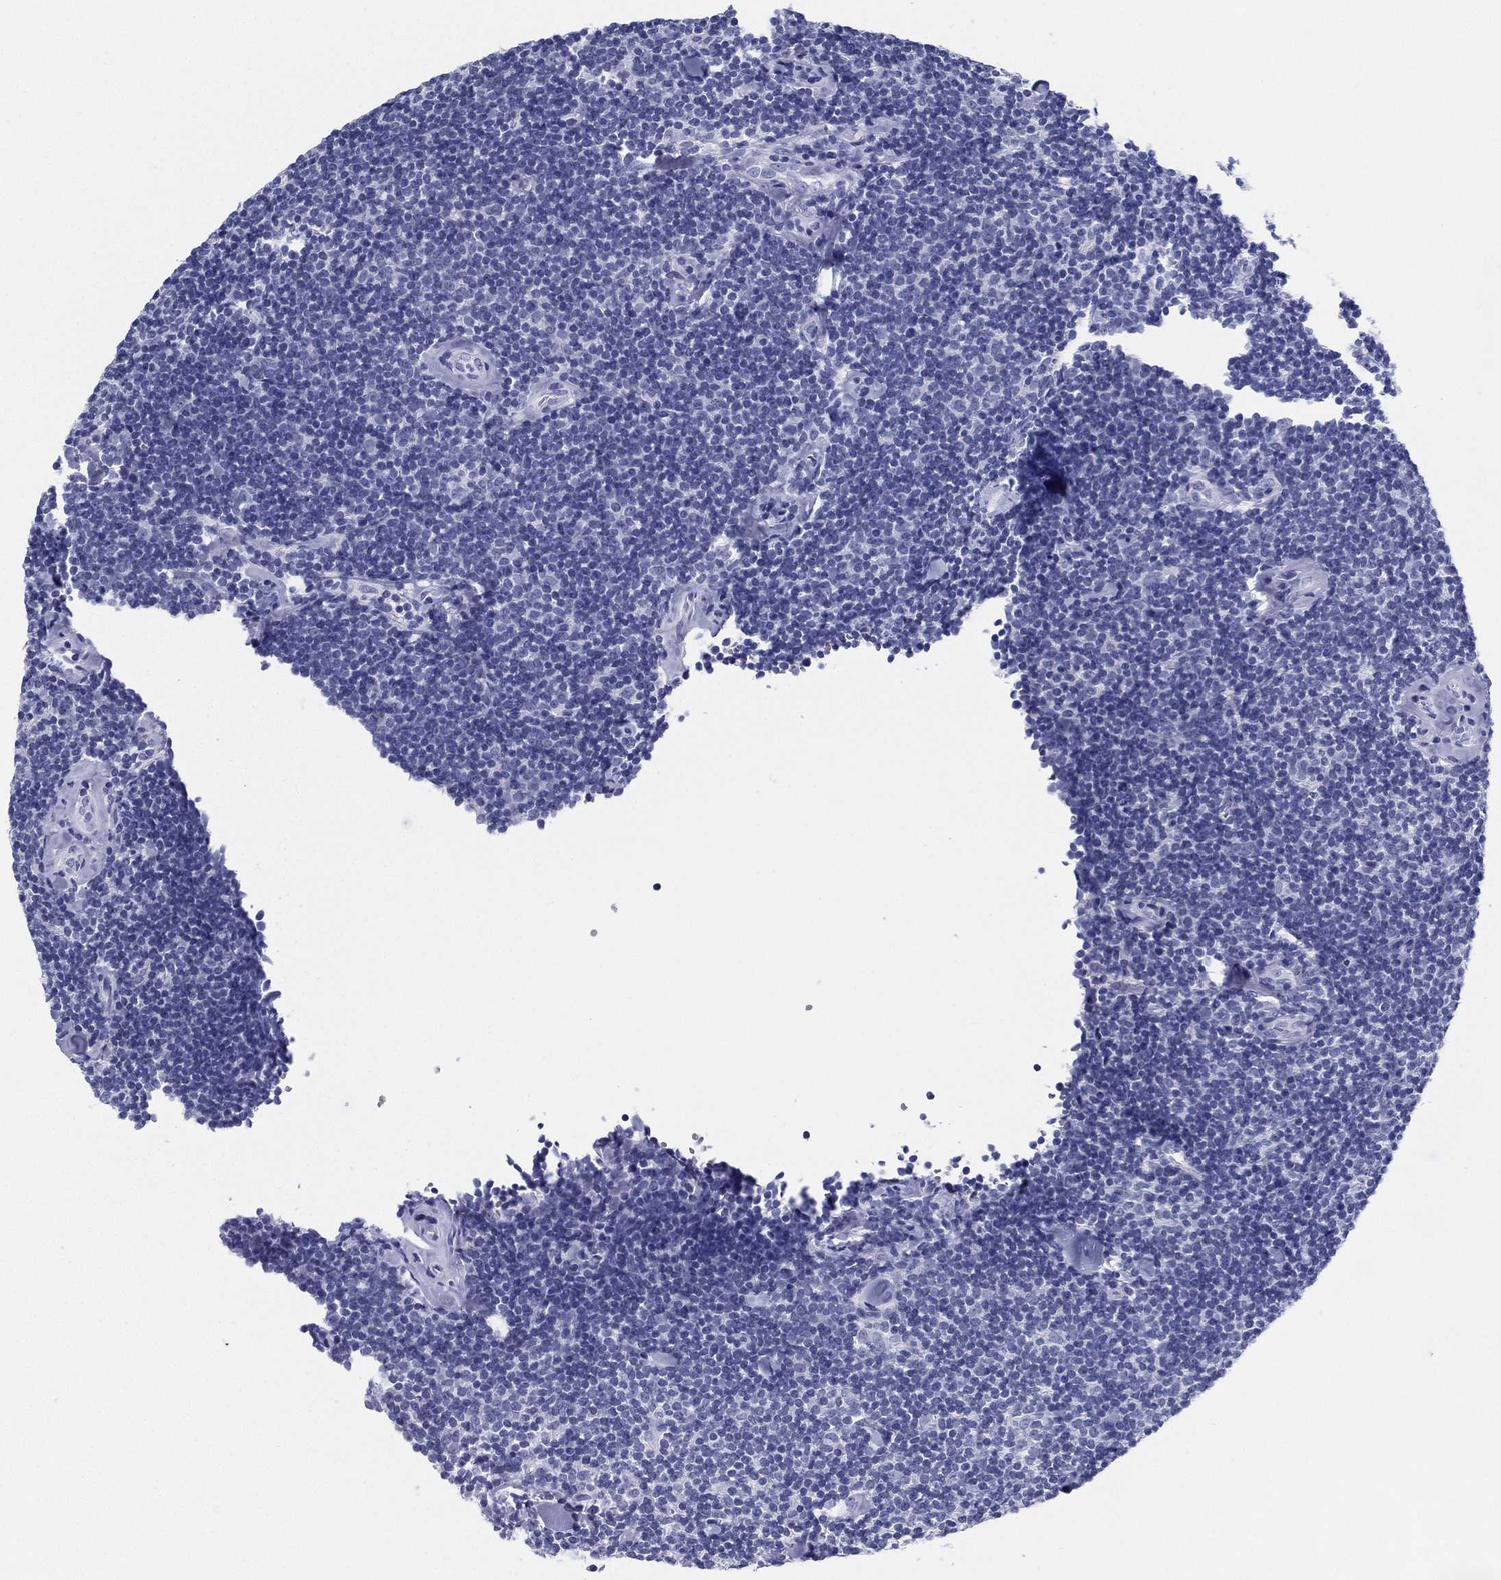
{"staining": {"intensity": "negative", "quantity": "none", "location": "none"}, "tissue": "lymphoma", "cell_type": "Tumor cells", "image_type": "cancer", "snomed": [{"axis": "morphology", "description": "Malignant lymphoma, non-Hodgkin's type, Low grade"}, {"axis": "topography", "description": "Lymph node"}], "caption": "A high-resolution image shows immunohistochemistry (IHC) staining of lymphoma, which exhibits no significant staining in tumor cells.", "gene": "ATP1B2", "patient": {"sex": "female", "age": 56}}